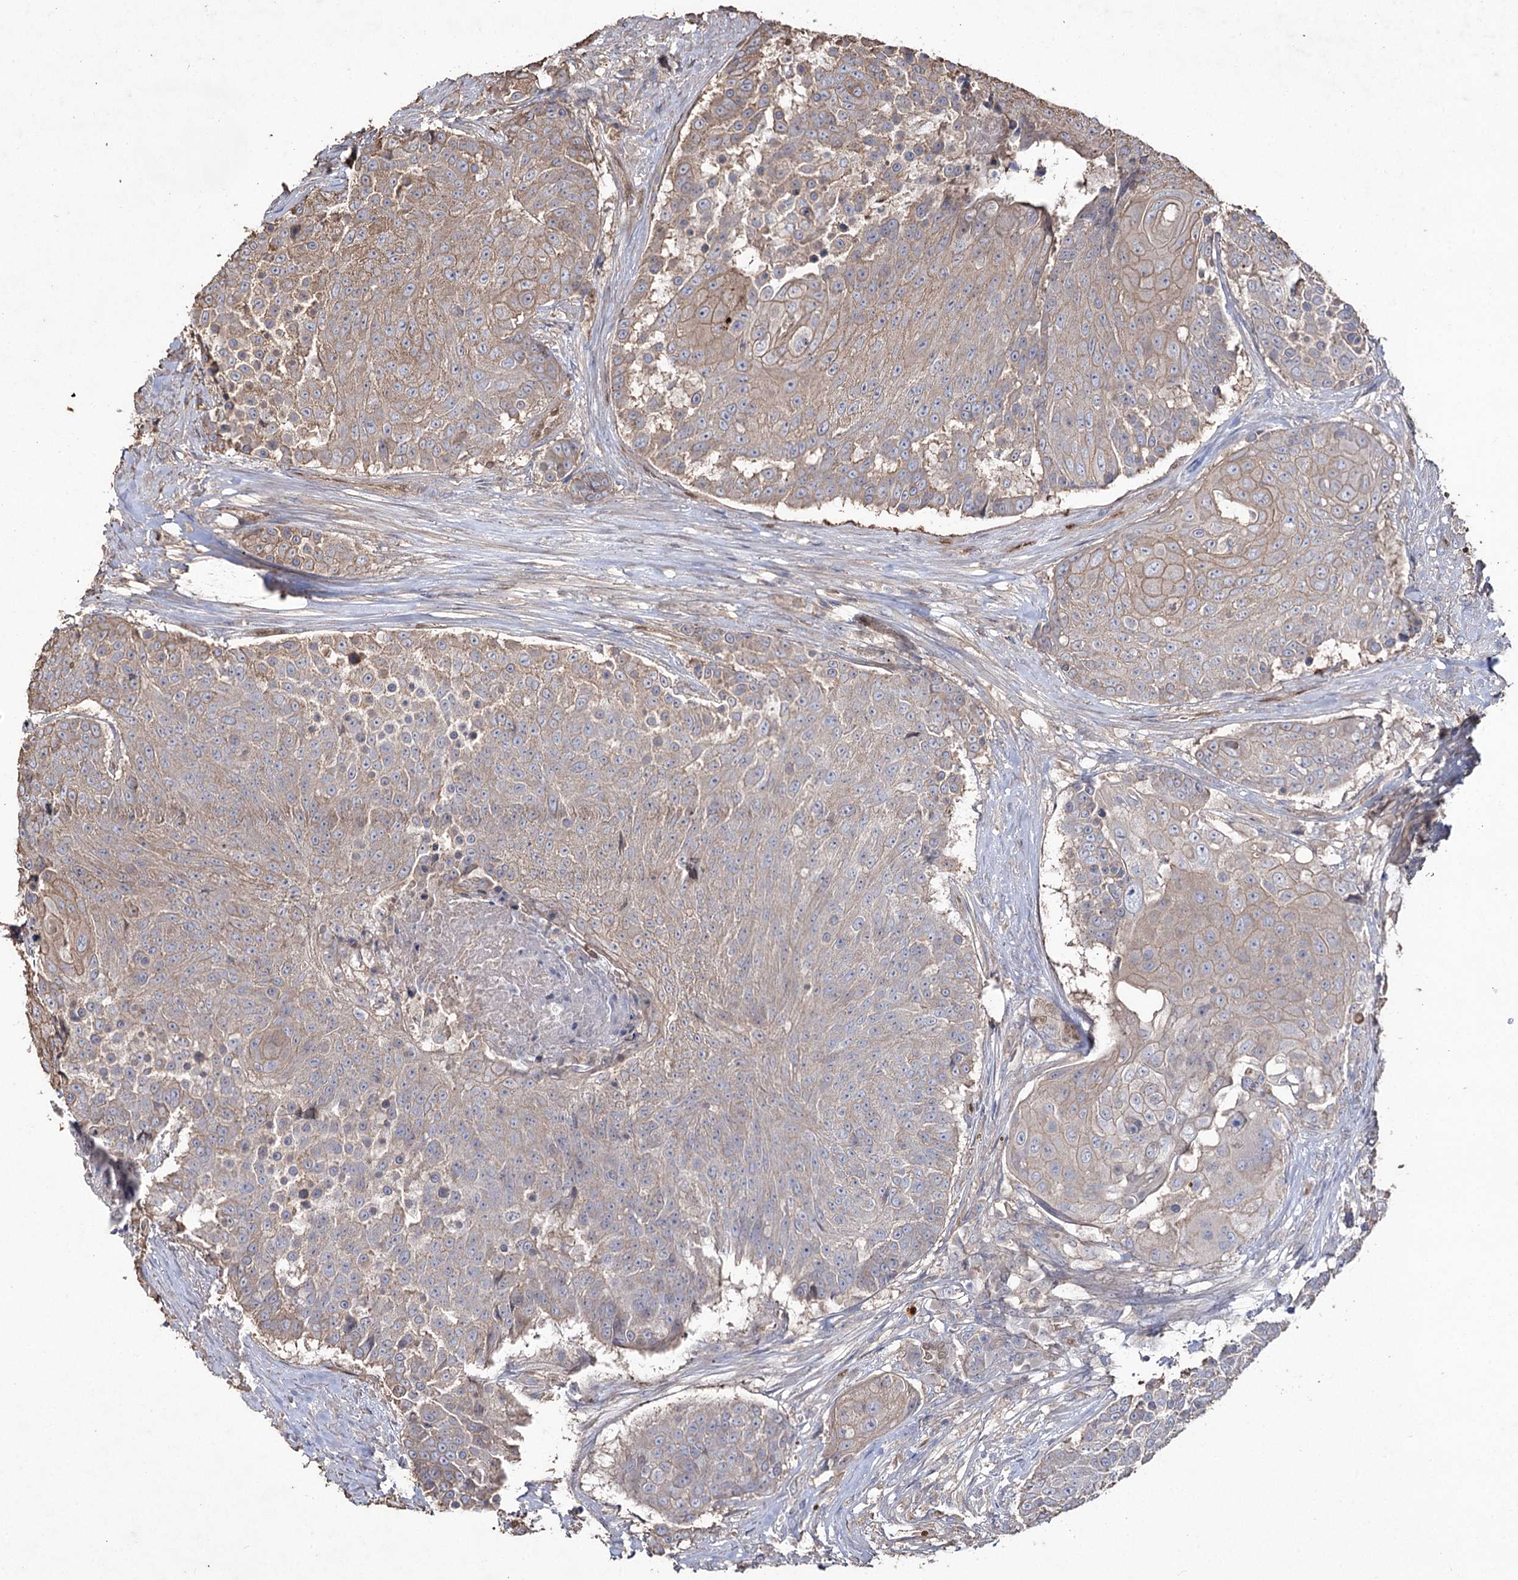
{"staining": {"intensity": "moderate", "quantity": "25%-75%", "location": "cytoplasmic/membranous"}, "tissue": "urothelial cancer", "cell_type": "Tumor cells", "image_type": "cancer", "snomed": [{"axis": "morphology", "description": "Urothelial carcinoma, High grade"}, {"axis": "topography", "description": "Urinary bladder"}], "caption": "Urothelial carcinoma (high-grade) tissue displays moderate cytoplasmic/membranous expression in approximately 25%-75% of tumor cells, visualized by immunohistochemistry.", "gene": "FAM13B", "patient": {"sex": "female", "age": 63}}